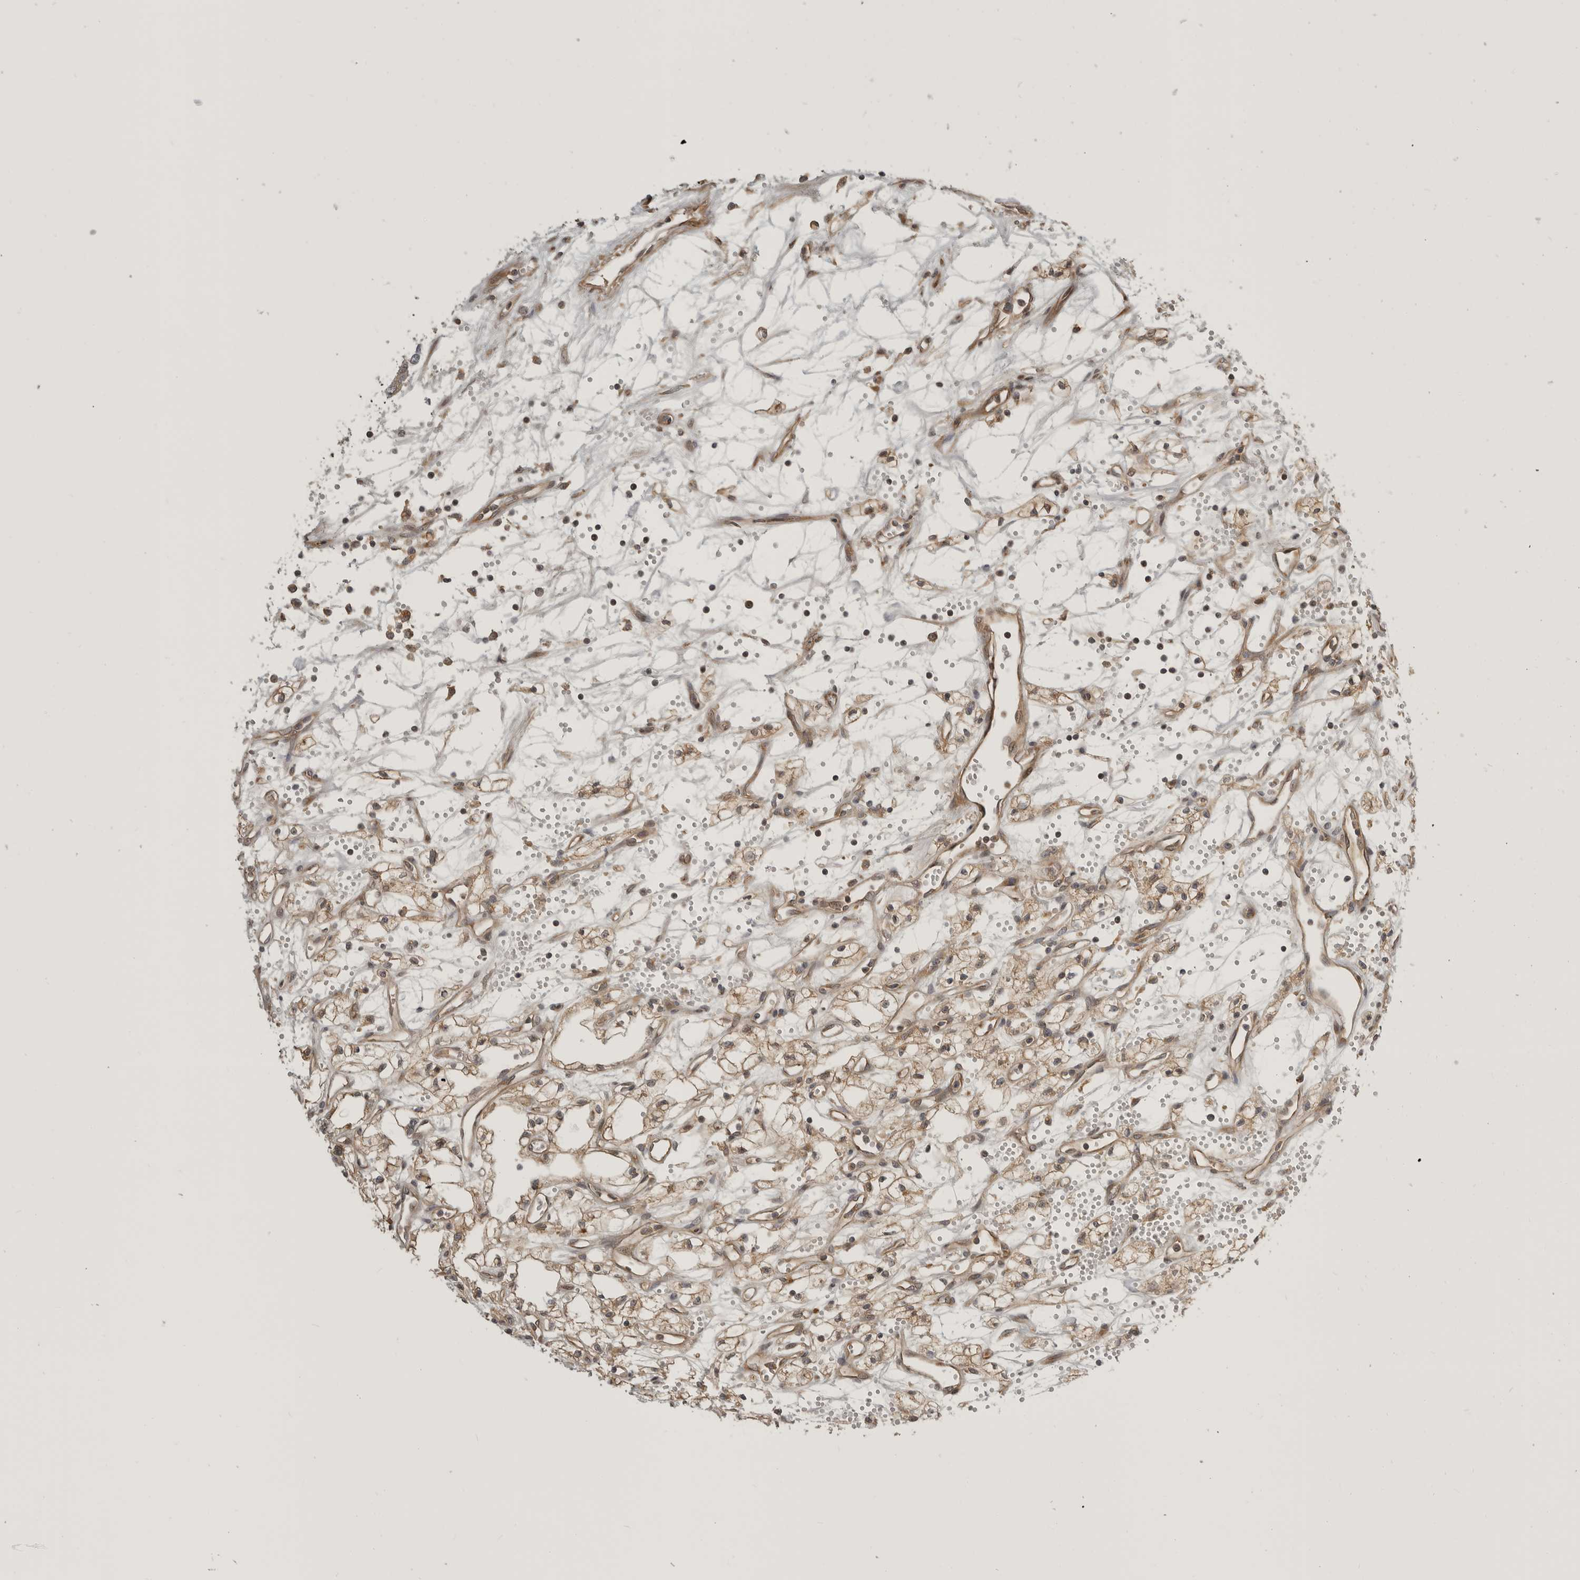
{"staining": {"intensity": "weak", "quantity": ">75%", "location": "cytoplasmic/membranous"}, "tissue": "renal cancer", "cell_type": "Tumor cells", "image_type": "cancer", "snomed": [{"axis": "morphology", "description": "Adenocarcinoma, NOS"}, {"axis": "topography", "description": "Kidney"}], "caption": "An IHC micrograph of neoplastic tissue is shown. Protein staining in brown shows weak cytoplasmic/membranous positivity in adenocarcinoma (renal) within tumor cells.", "gene": "CUEDC1", "patient": {"sex": "male", "age": 59}}